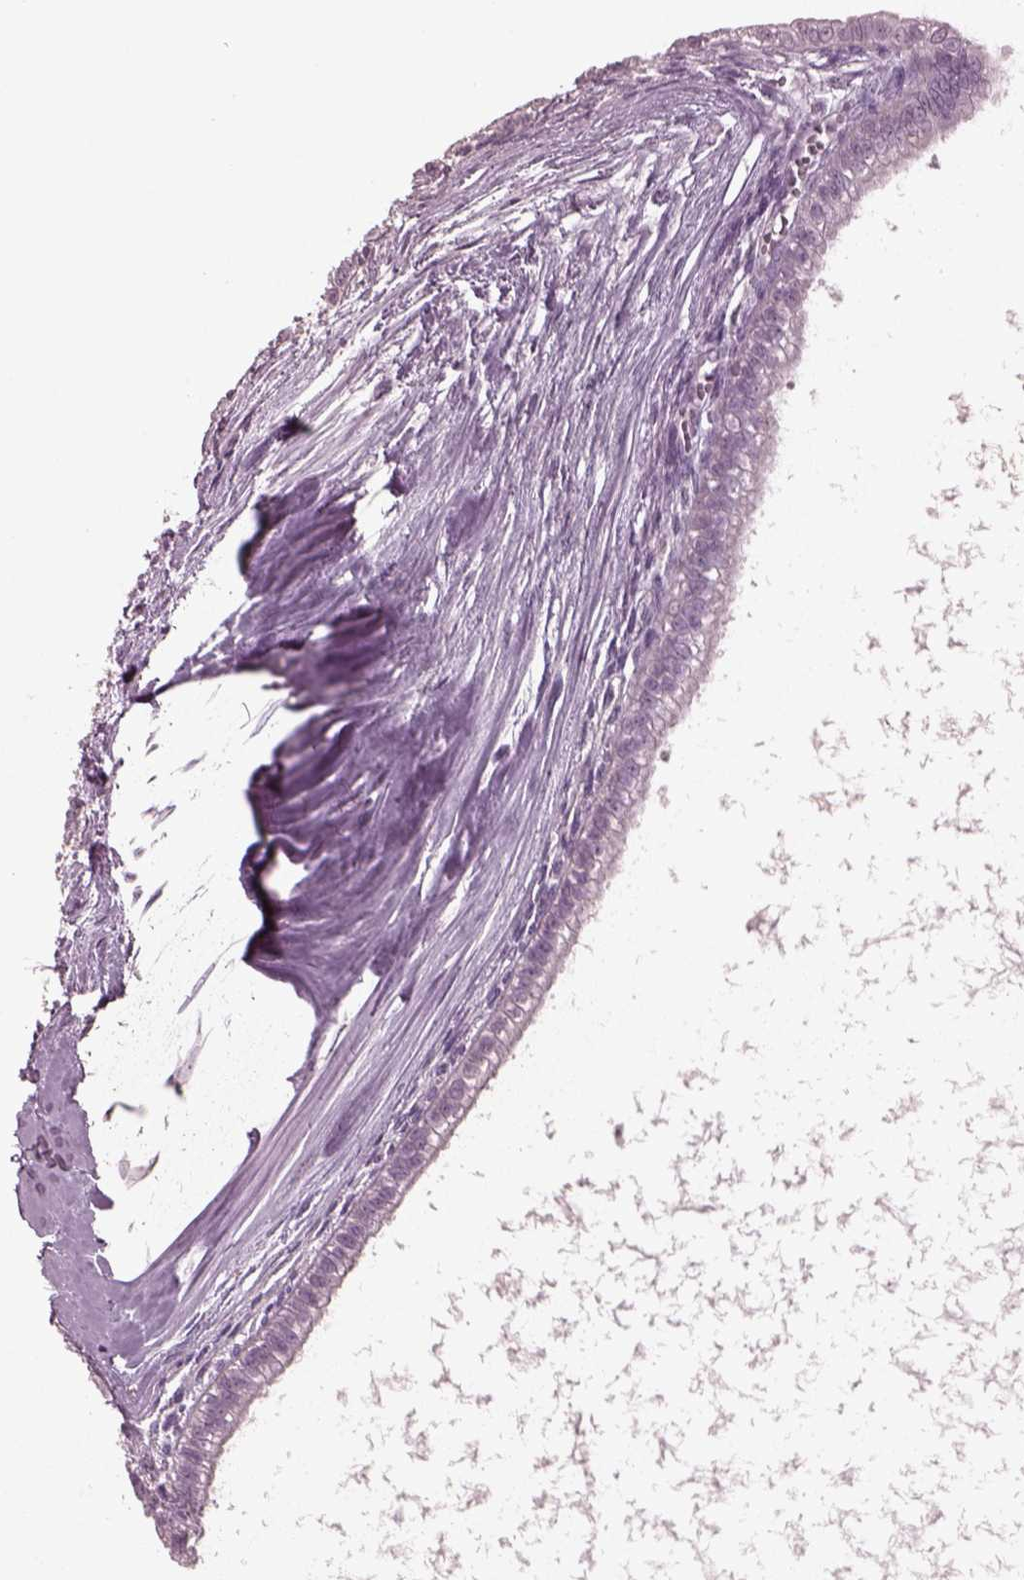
{"staining": {"intensity": "negative", "quantity": "none", "location": "none"}, "tissue": "testis cancer", "cell_type": "Tumor cells", "image_type": "cancer", "snomed": [{"axis": "morphology", "description": "Carcinoma, Embryonal, NOS"}, {"axis": "topography", "description": "Testis"}], "caption": "Immunohistochemistry photomicrograph of neoplastic tissue: human testis cancer (embryonal carcinoma) stained with DAB (3,3'-diaminobenzidine) shows no significant protein positivity in tumor cells.", "gene": "RCVRN", "patient": {"sex": "male", "age": 37}}